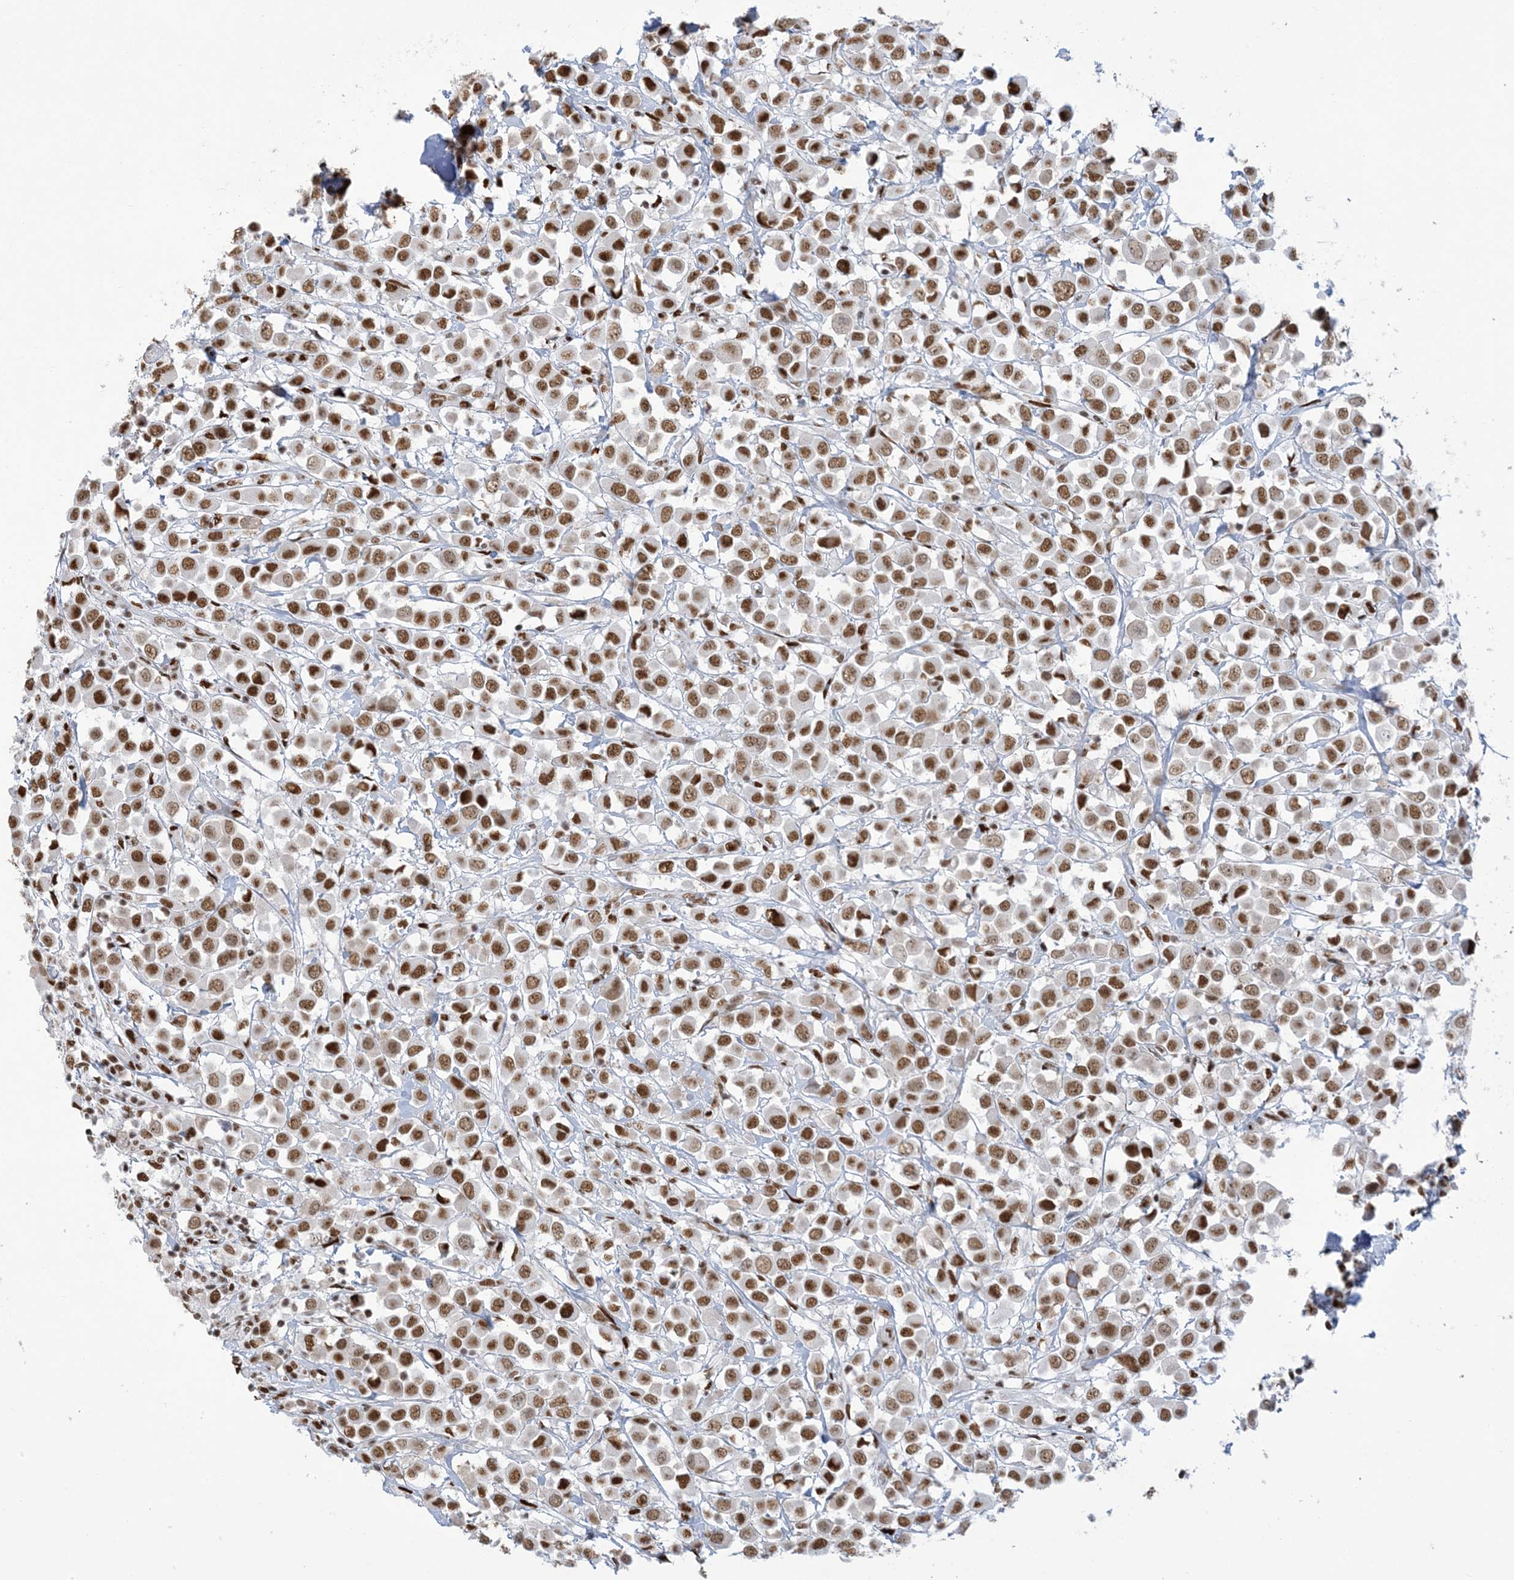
{"staining": {"intensity": "moderate", "quantity": ">75%", "location": "nuclear"}, "tissue": "breast cancer", "cell_type": "Tumor cells", "image_type": "cancer", "snomed": [{"axis": "morphology", "description": "Duct carcinoma"}, {"axis": "topography", "description": "Breast"}], "caption": "Intraductal carcinoma (breast) was stained to show a protein in brown. There is medium levels of moderate nuclear staining in approximately >75% of tumor cells.", "gene": "STAG1", "patient": {"sex": "female", "age": 61}}